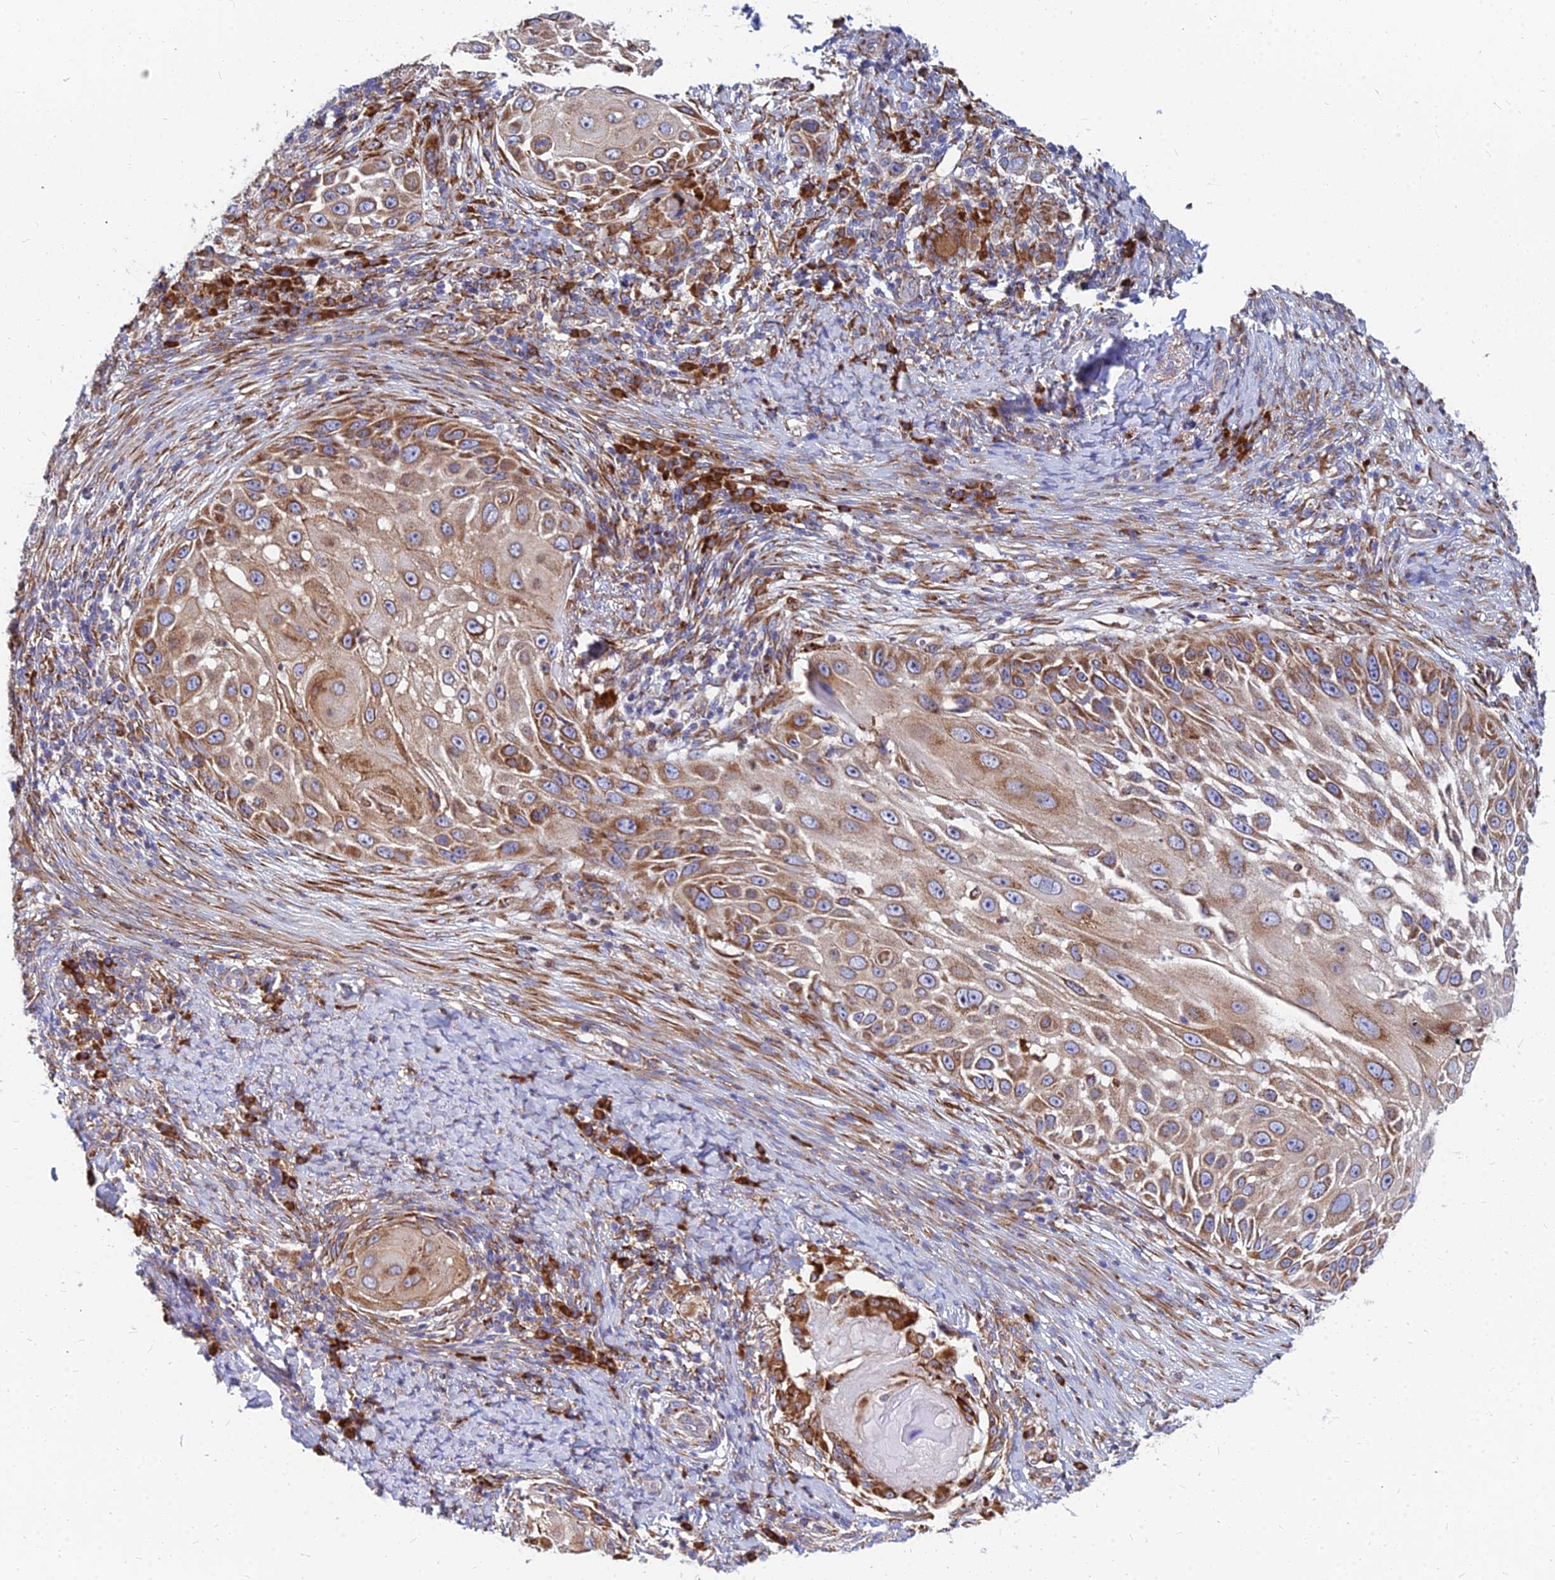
{"staining": {"intensity": "moderate", "quantity": ">75%", "location": "cytoplasmic/membranous"}, "tissue": "skin cancer", "cell_type": "Tumor cells", "image_type": "cancer", "snomed": [{"axis": "morphology", "description": "Squamous cell carcinoma, NOS"}, {"axis": "topography", "description": "Skin"}], "caption": "Squamous cell carcinoma (skin) stained with a brown dye reveals moderate cytoplasmic/membranous positive staining in approximately >75% of tumor cells.", "gene": "CCT6B", "patient": {"sex": "female", "age": 44}}